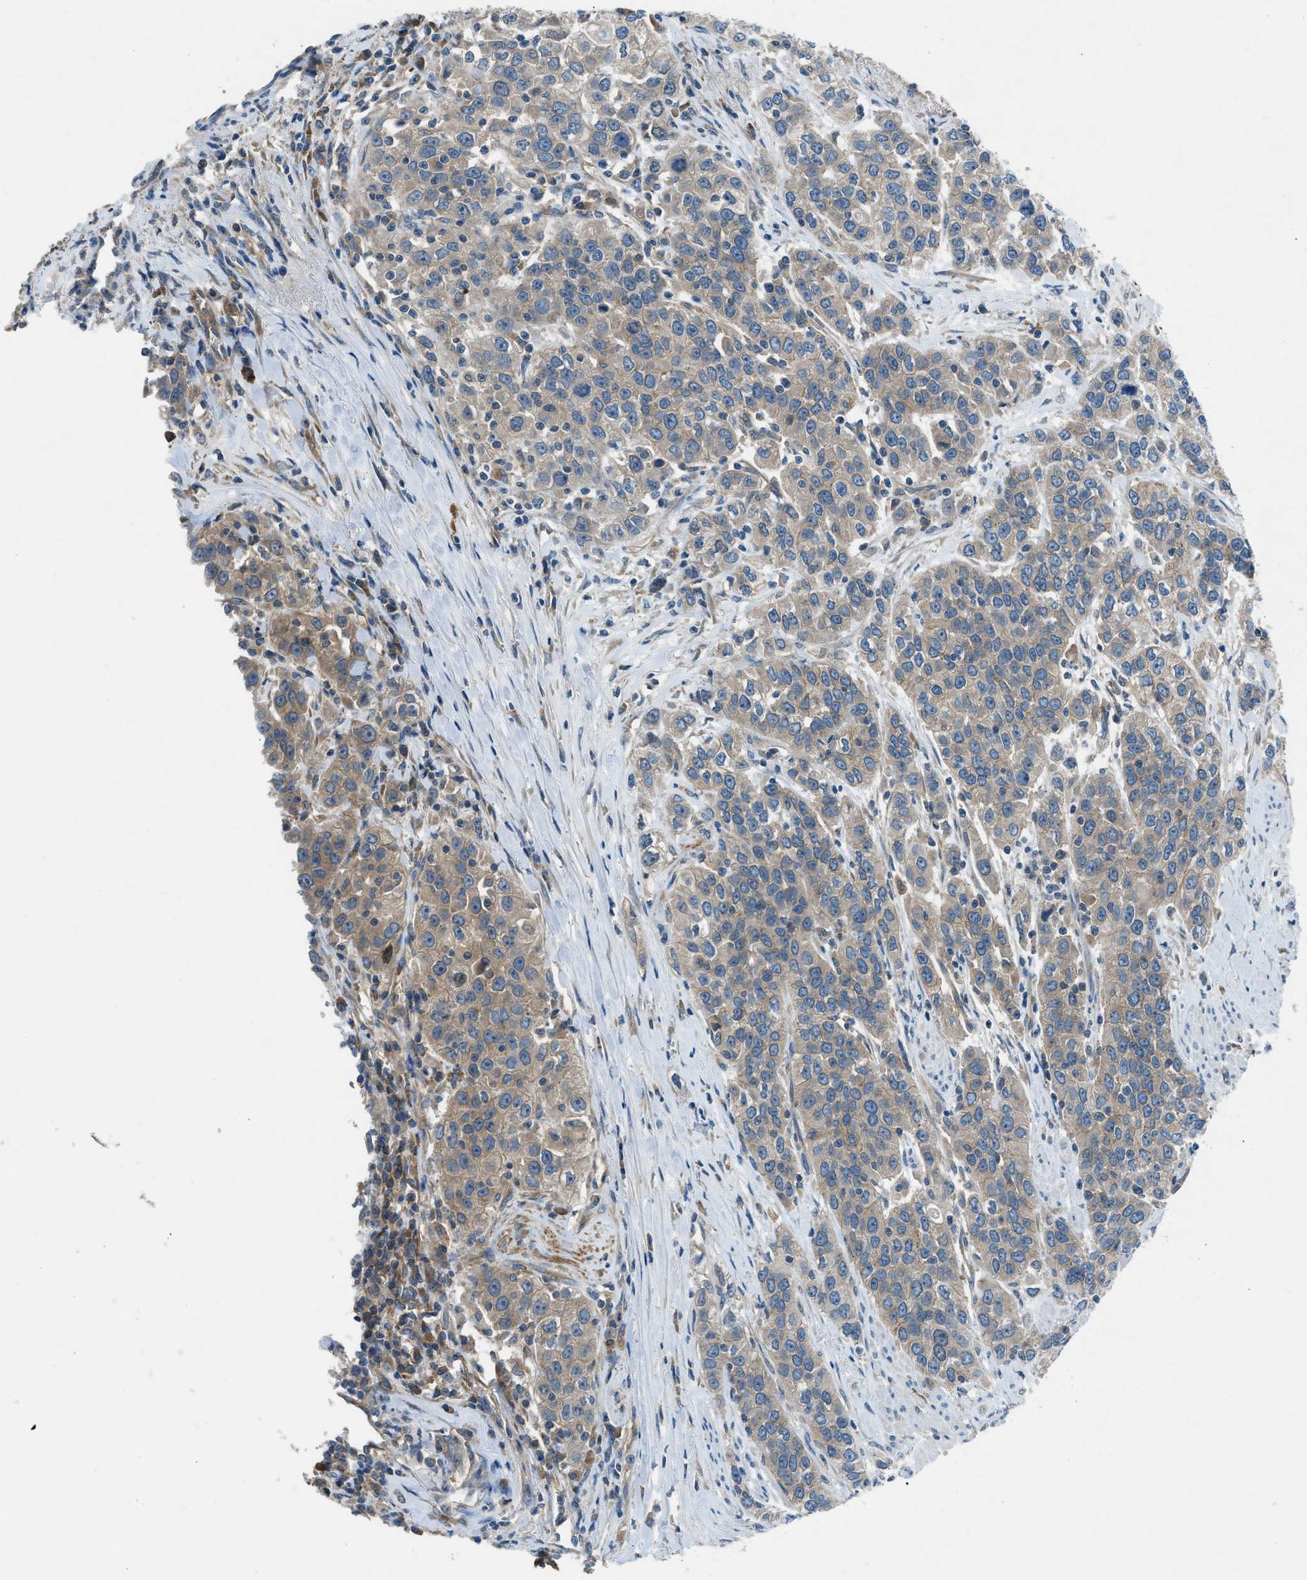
{"staining": {"intensity": "weak", "quantity": ">75%", "location": "cytoplasmic/membranous"}, "tissue": "urothelial cancer", "cell_type": "Tumor cells", "image_type": "cancer", "snomed": [{"axis": "morphology", "description": "Urothelial carcinoma, High grade"}, {"axis": "topography", "description": "Urinary bladder"}], "caption": "DAB (3,3'-diaminobenzidine) immunohistochemical staining of urothelial cancer demonstrates weak cytoplasmic/membranous protein staining in approximately >75% of tumor cells.", "gene": "BMP1", "patient": {"sex": "female", "age": 80}}